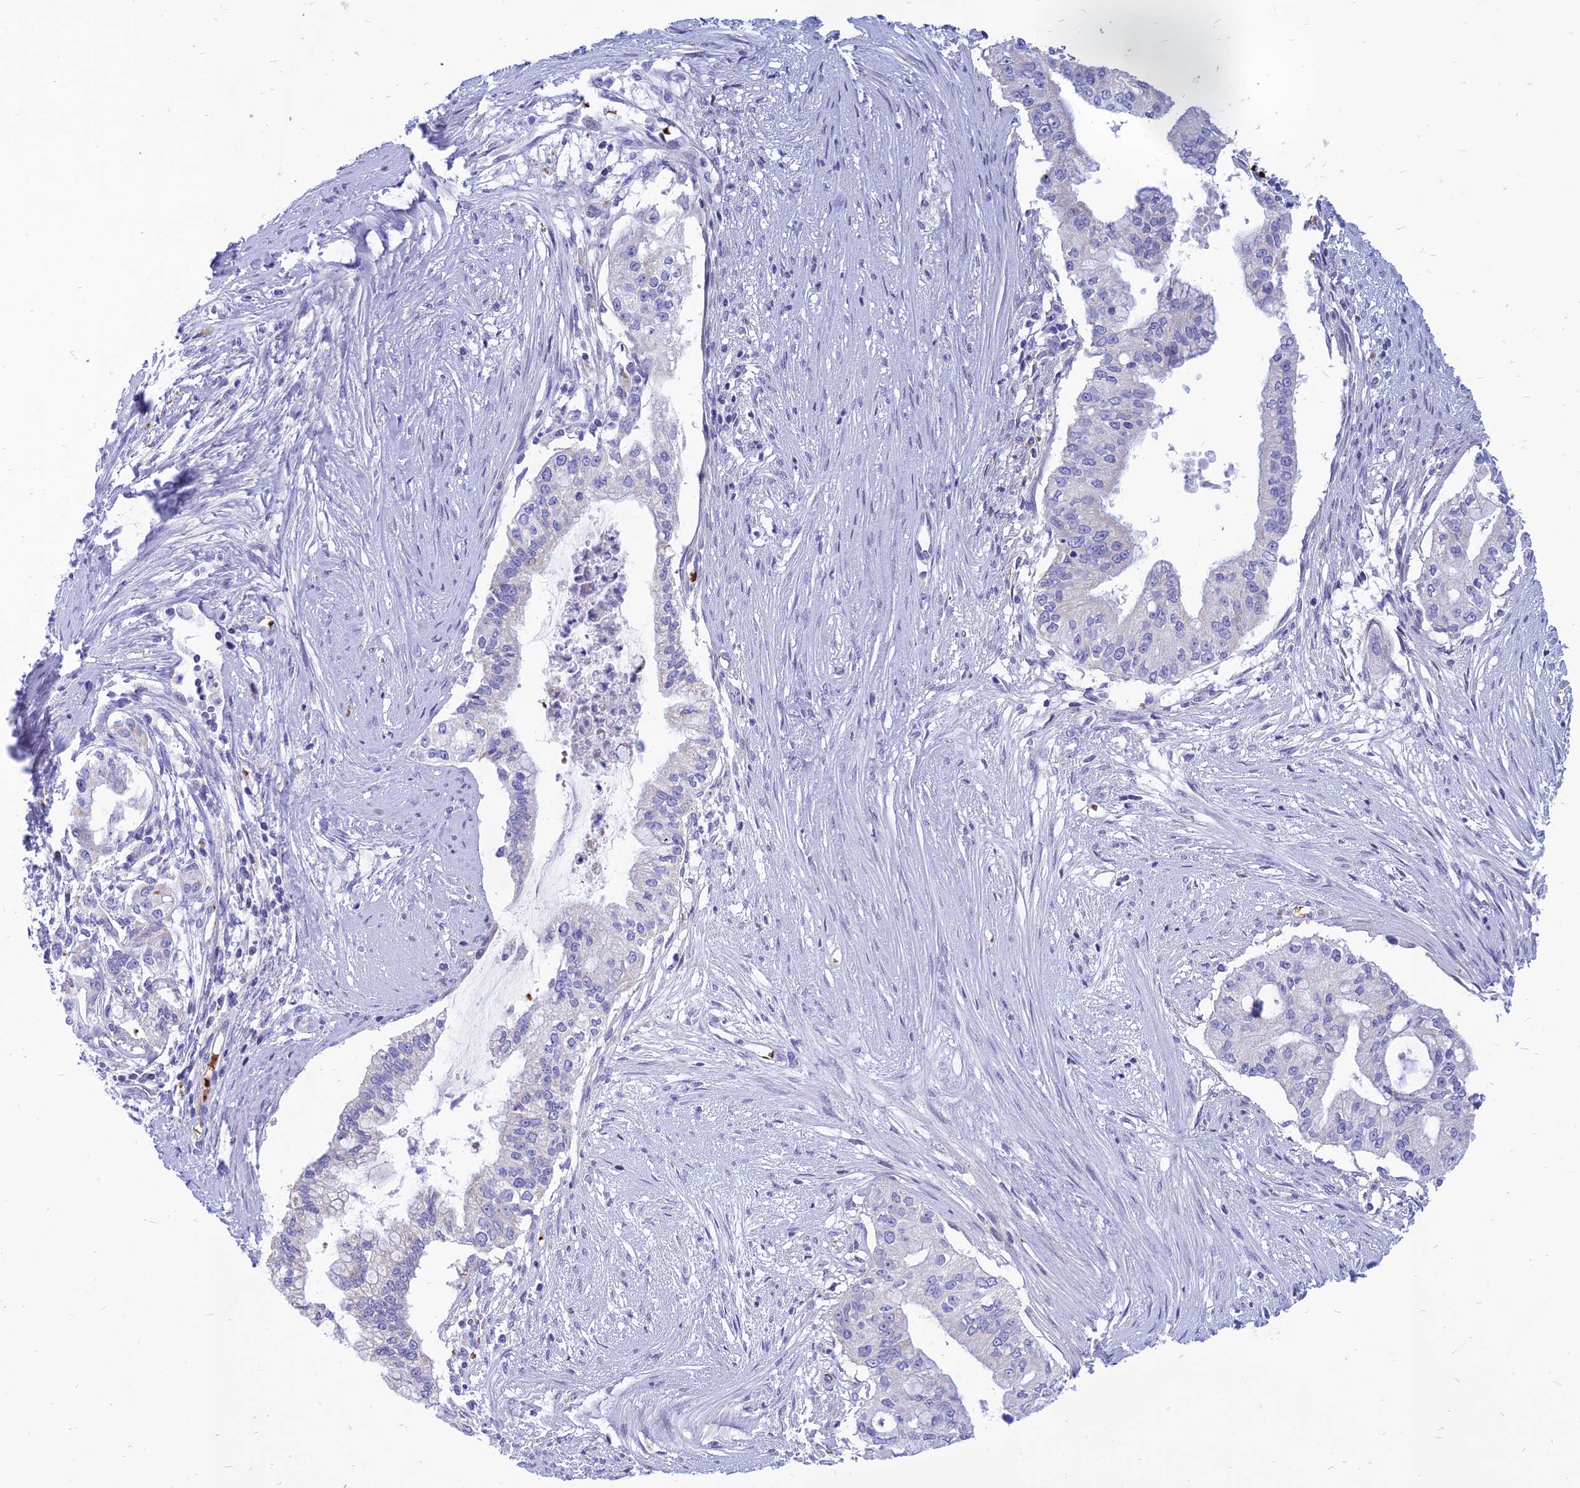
{"staining": {"intensity": "negative", "quantity": "none", "location": "none"}, "tissue": "pancreatic cancer", "cell_type": "Tumor cells", "image_type": "cancer", "snomed": [{"axis": "morphology", "description": "Adenocarcinoma, NOS"}, {"axis": "topography", "description": "Pancreas"}], "caption": "IHC of pancreatic adenocarcinoma shows no expression in tumor cells. Nuclei are stained in blue.", "gene": "HHAT", "patient": {"sex": "male", "age": 46}}